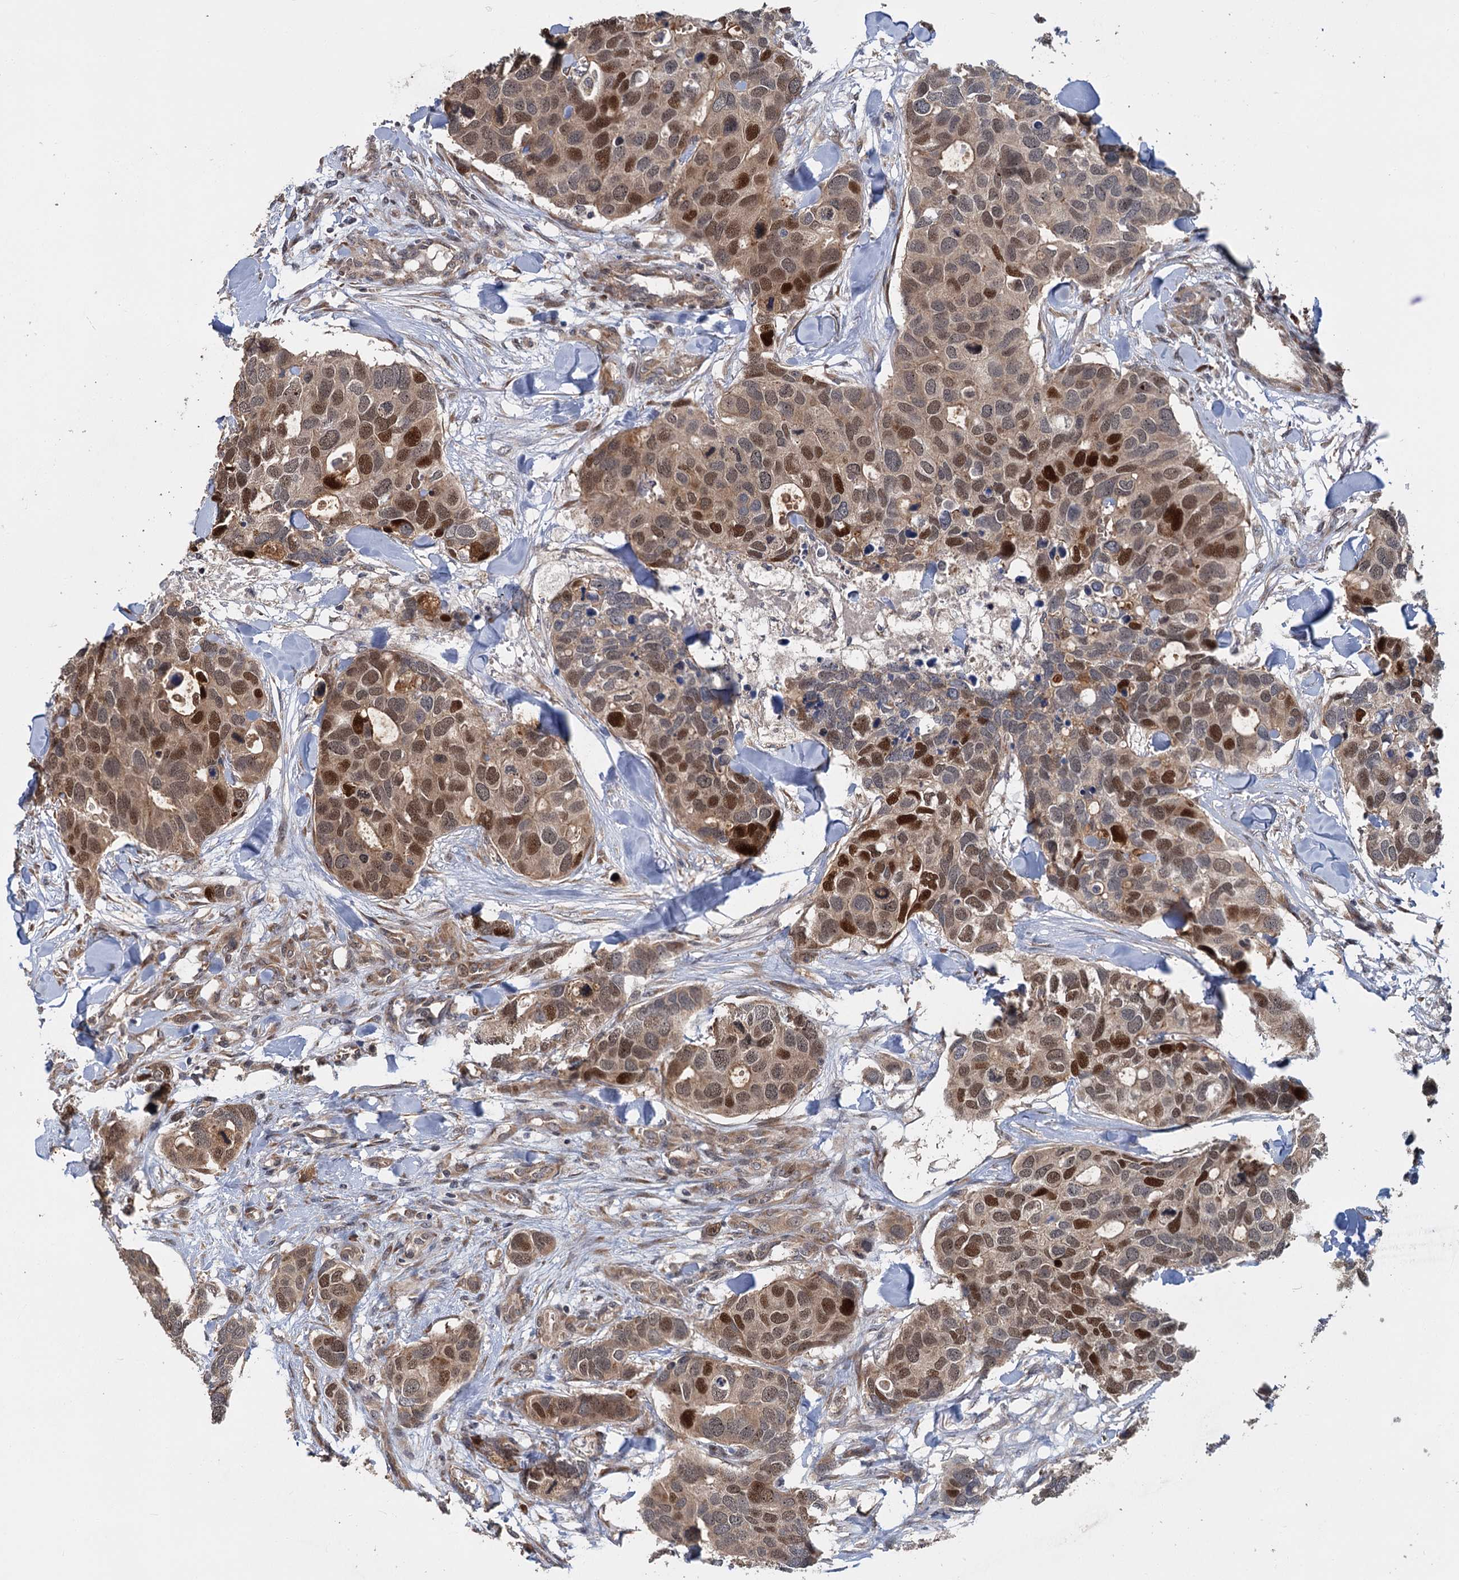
{"staining": {"intensity": "moderate", "quantity": "25%-75%", "location": "nuclear"}, "tissue": "breast cancer", "cell_type": "Tumor cells", "image_type": "cancer", "snomed": [{"axis": "morphology", "description": "Duct carcinoma"}, {"axis": "topography", "description": "Breast"}], "caption": "A brown stain shows moderate nuclear expression of a protein in human breast infiltrating ductal carcinoma tumor cells.", "gene": "KANSL2", "patient": {"sex": "female", "age": 83}}